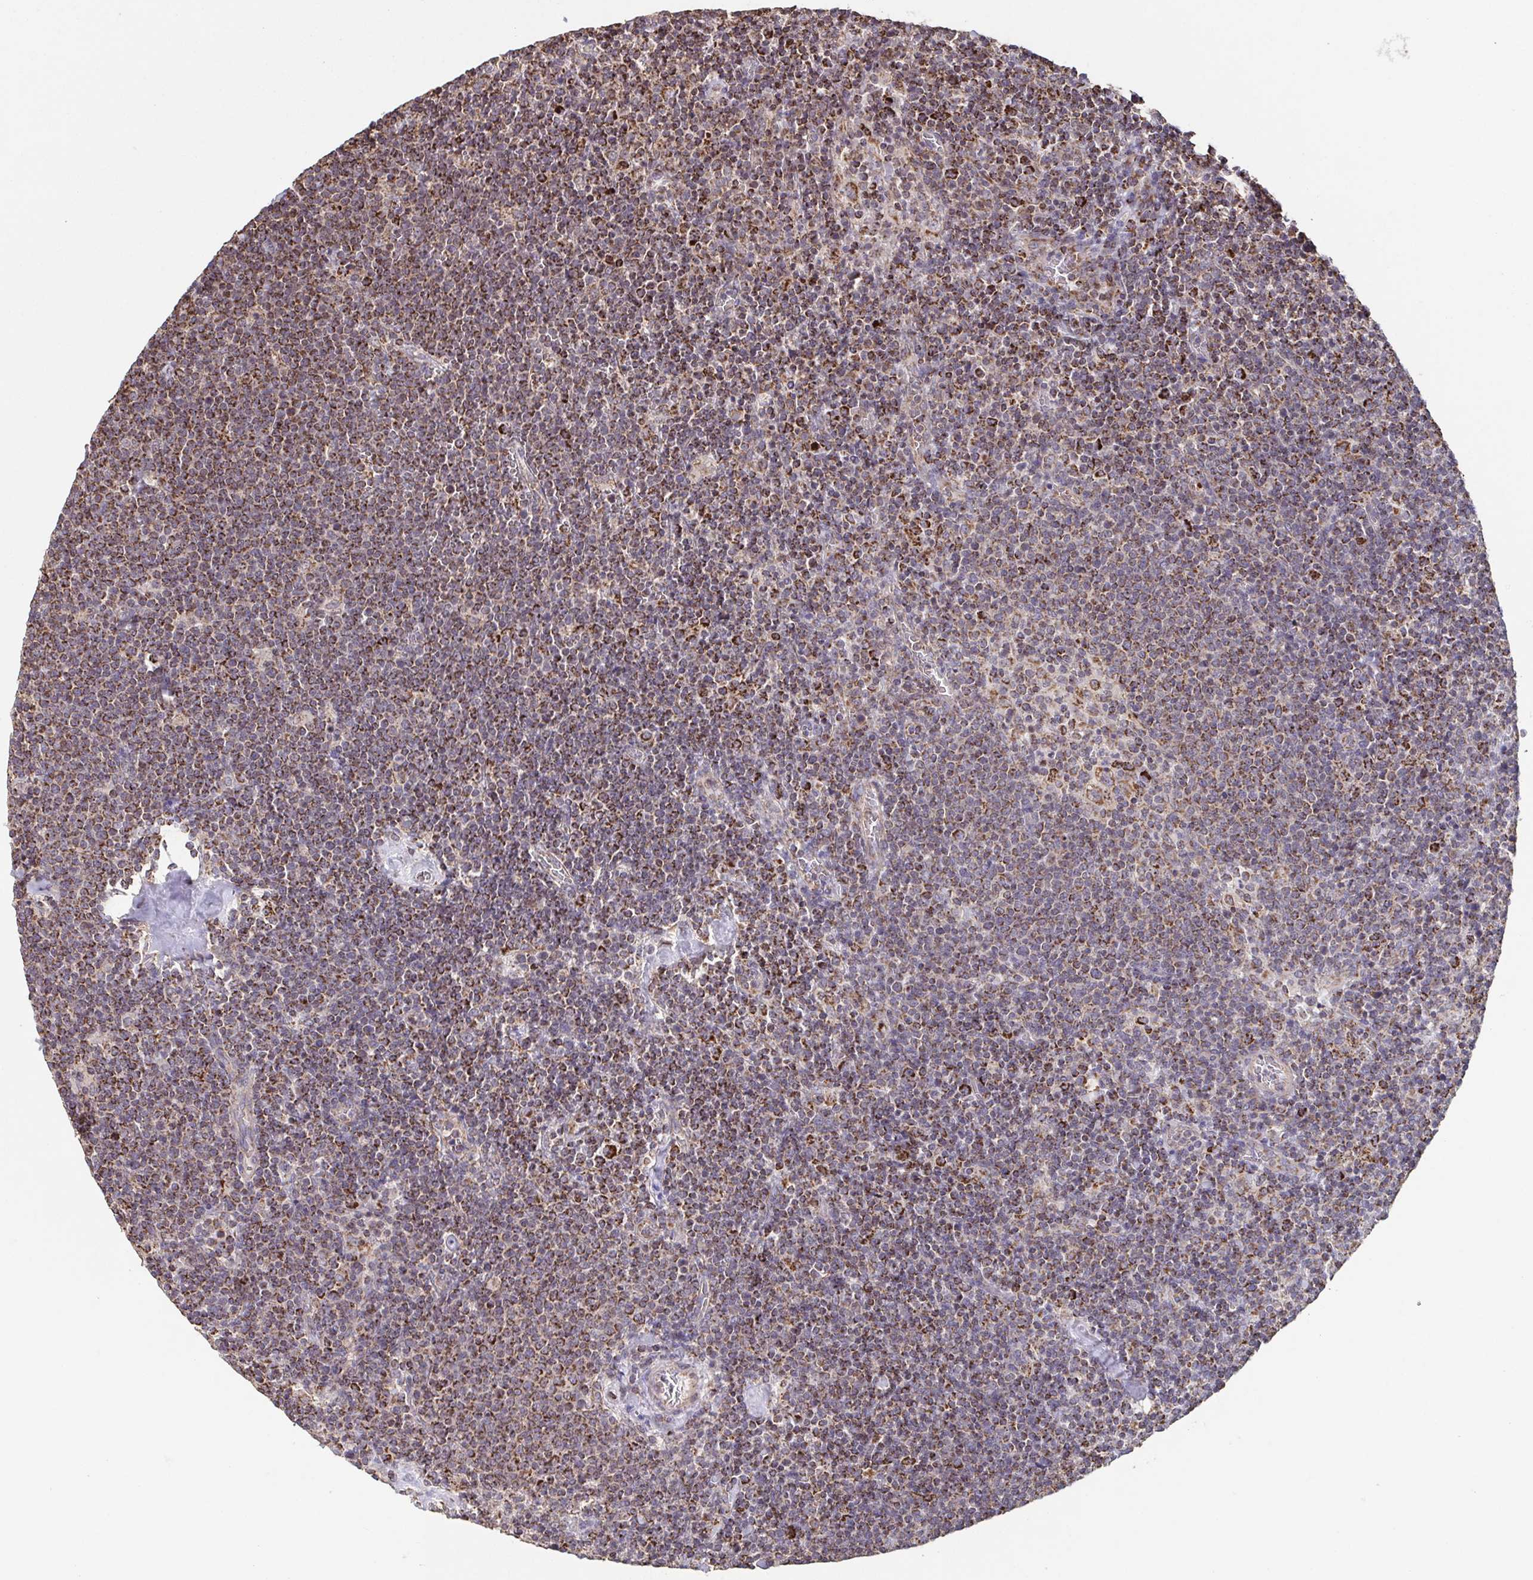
{"staining": {"intensity": "moderate", "quantity": ">75%", "location": "cytoplasmic/membranous"}, "tissue": "lymphoma", "cell_type": "Tumor cells", "image_type": "cancer", "snomed": [{"axis": "morphology", "description": "Malignant lymphoma, non-Hodgkin's type, High grade"}, {"axis": "topography", "description": "Lymph node"}], "caption": "Immunohistochemical staining of human high-grade malignant lymphoma, non-Hodgkin's type exhibits medium levels of moderate cytoplasmic/membranous protein staining in approximately >75% of tumor cells.", "gene": "DIP2B", "patient": {"sex": "male", "age": 61}}